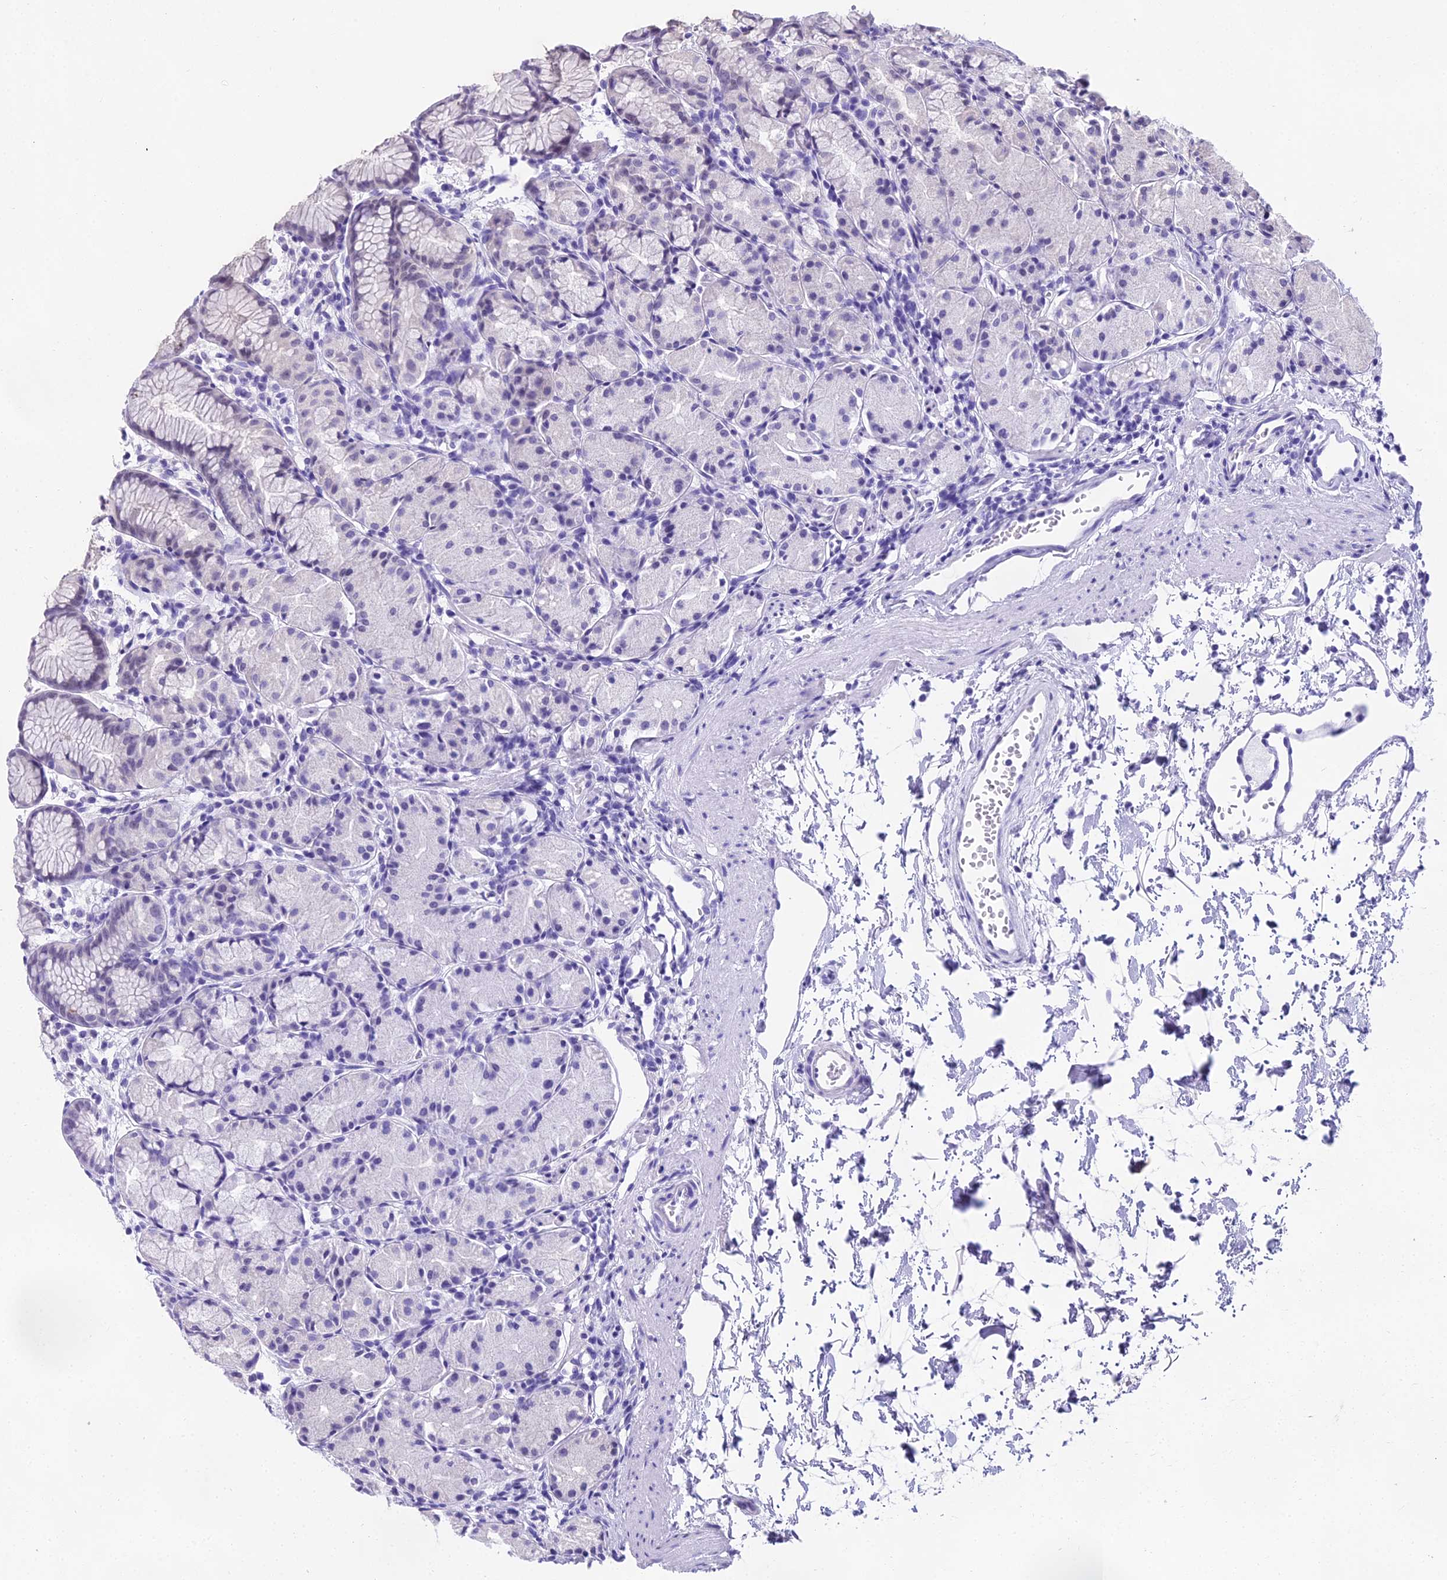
{"staining": {"intensity": "negative", "quantity": "none", "location": "none"}, "tissue": "stomach", "cell_type": "Glandular cells", "image_type": "normal", "snomed": [{"axis": "morphology", "description": "Normal tissue, NOS"}, {"axis": "topography", "description": "Stomach, upper"}], "caption": "This is a histopathology image of immunohistochemistry staining of normal stomach, which shows no positivity in glandular cells. (Brightfield microscopy of DAB IHC at high magnification).", "gene": "MAT2A", "patient": {"sex": "male", "age": 47}}